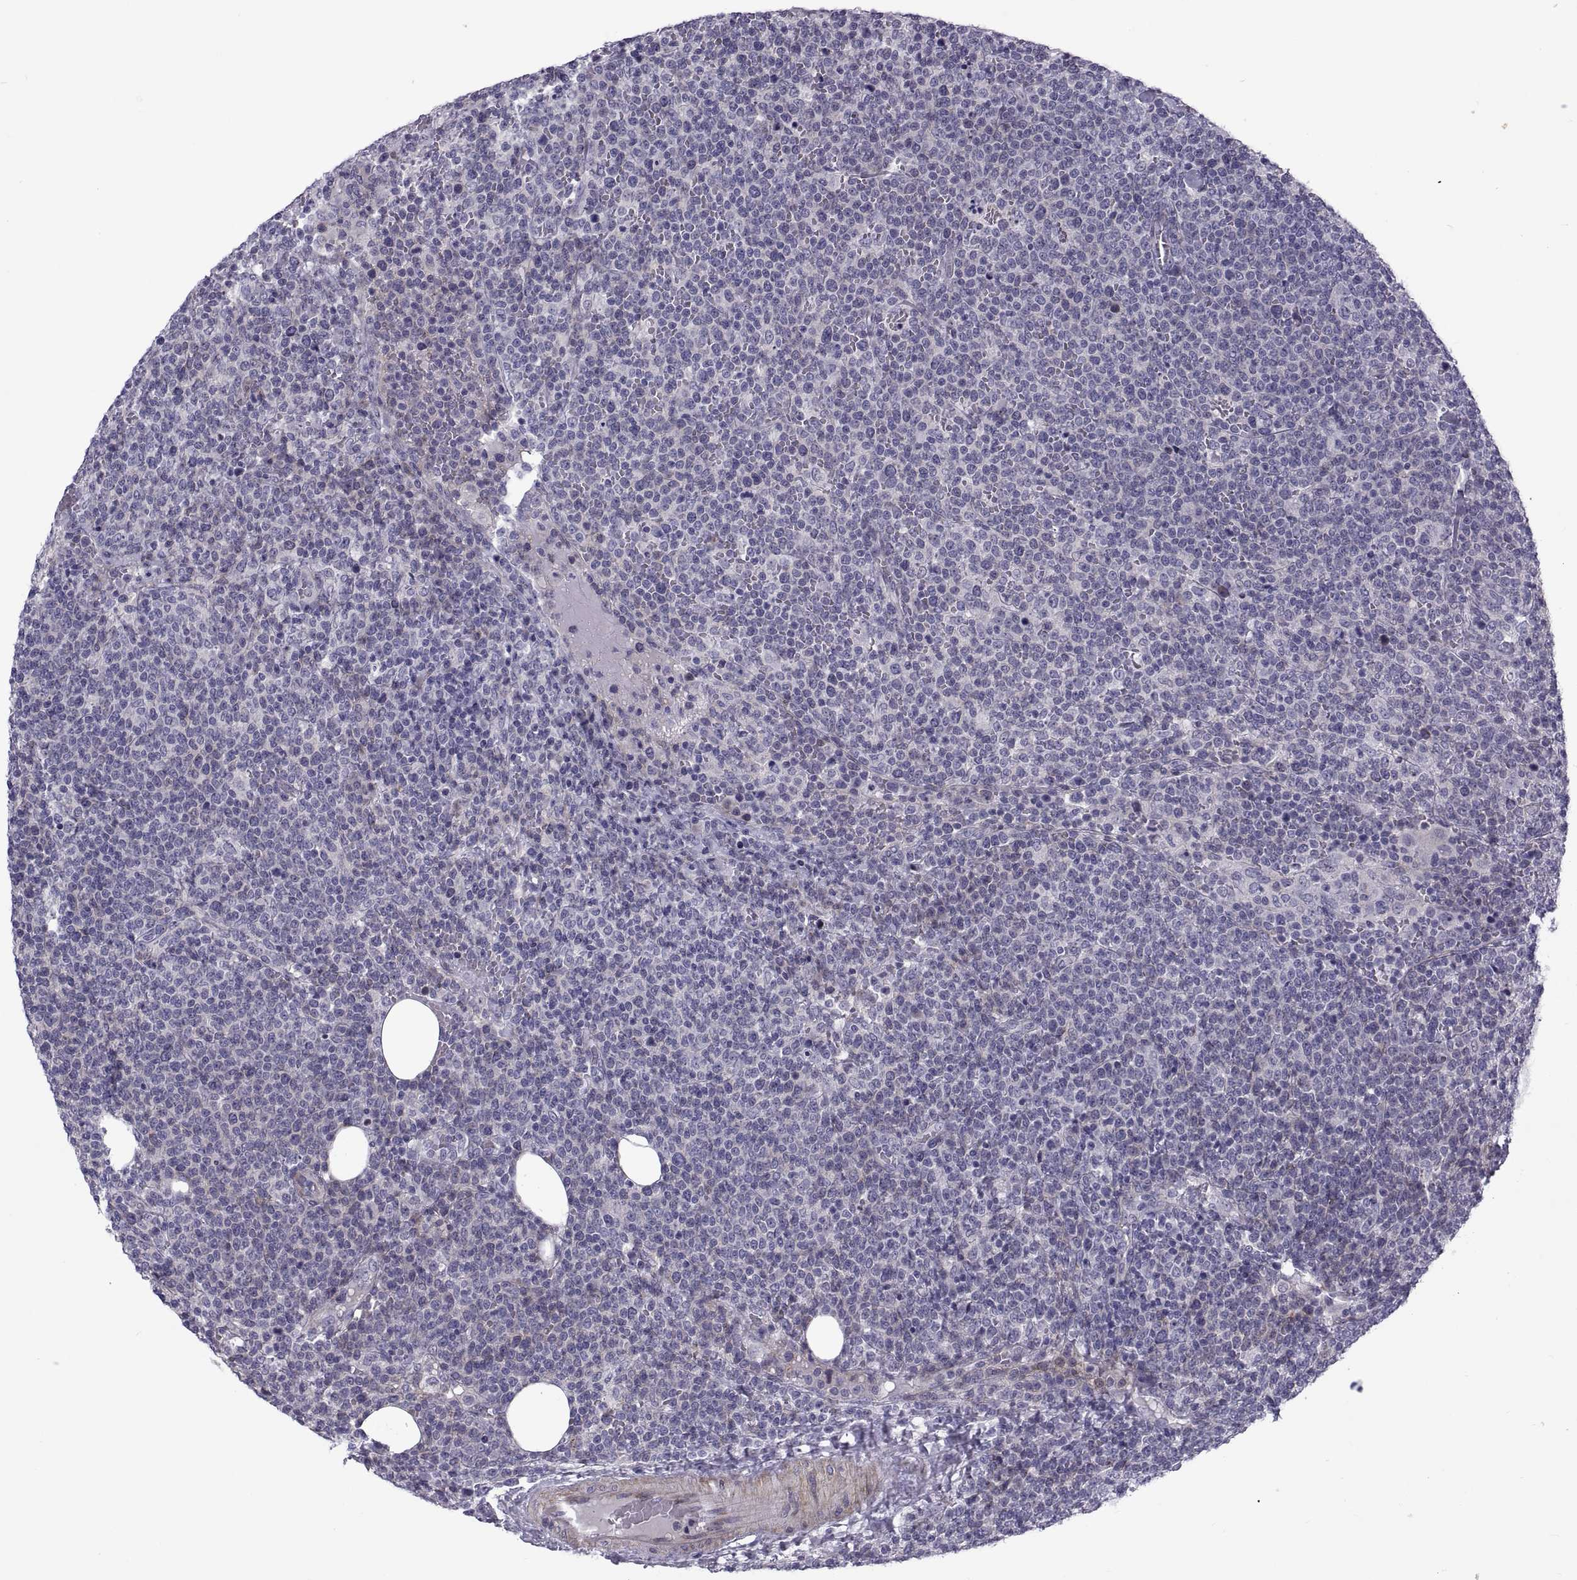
{"staining": {"intensity": "negative", "quantity": "none", "location": "none"}, "tissue": "lymphoma", "cell_type": "Tumor cells", "image_type": "cancer", "snomed": [{"axis": "morphology", "description": "Malignant lymphoma, non-Hodgkin's type, High grade"}, {"axis": "topography", "description": "Lymph node"}], "caption": "Immunohistochemistry (IHC) of malignant lymphoma, non-Hodgkin's type (high-grade) exhibits no positivity in tumor cells.", "gene": "TMEM158", "patient": {"sex": "male", "age": 61}}